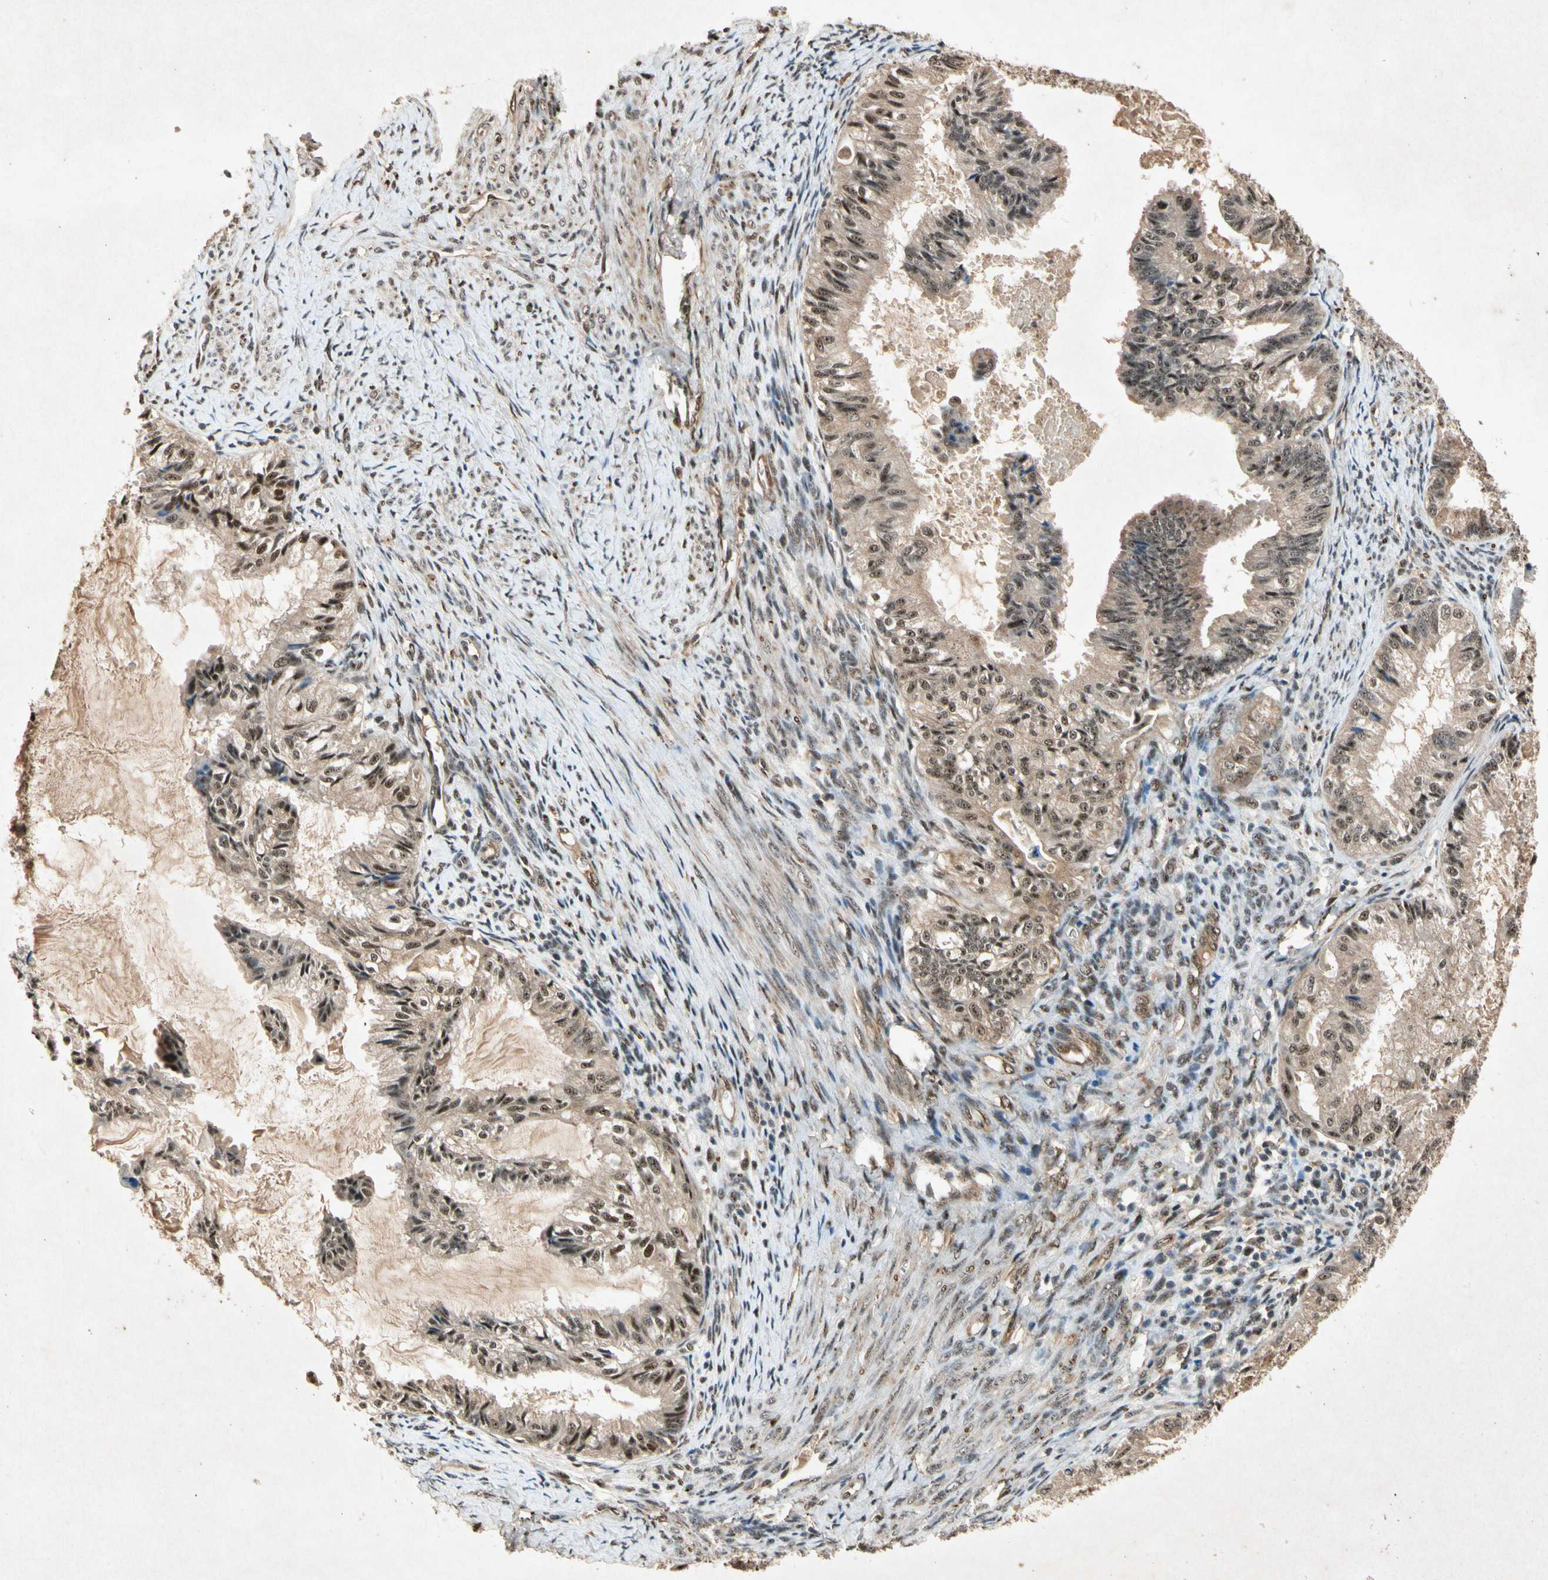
{"staining": {"intensity": "moderate", "quantity": ">75%", "location": "cytoplasmic/membranous,nuclear"}, "tissue": "cervical cancer", "cell_type": "Tumor cells", "image_type": "cancer", "snomed": [{"axis": "morphology", "description": "Normal tissue, NOS"}, {"axis": "morphology", "description": "Adenocarcinoma, NOS"}, {"axis": "topography", "description": "Cervix"}, {"axis": "topography", "description": "Endometrium"}], "caption": "Immunohistochemical staining of human cervical cancer (adenocarcinoma) shows moderate cytoplasmic/membranous and nuclear protein staining in about >75% of tumor cells.", "gene": "PML", "patient": {"sex": "female", "age": 86}}